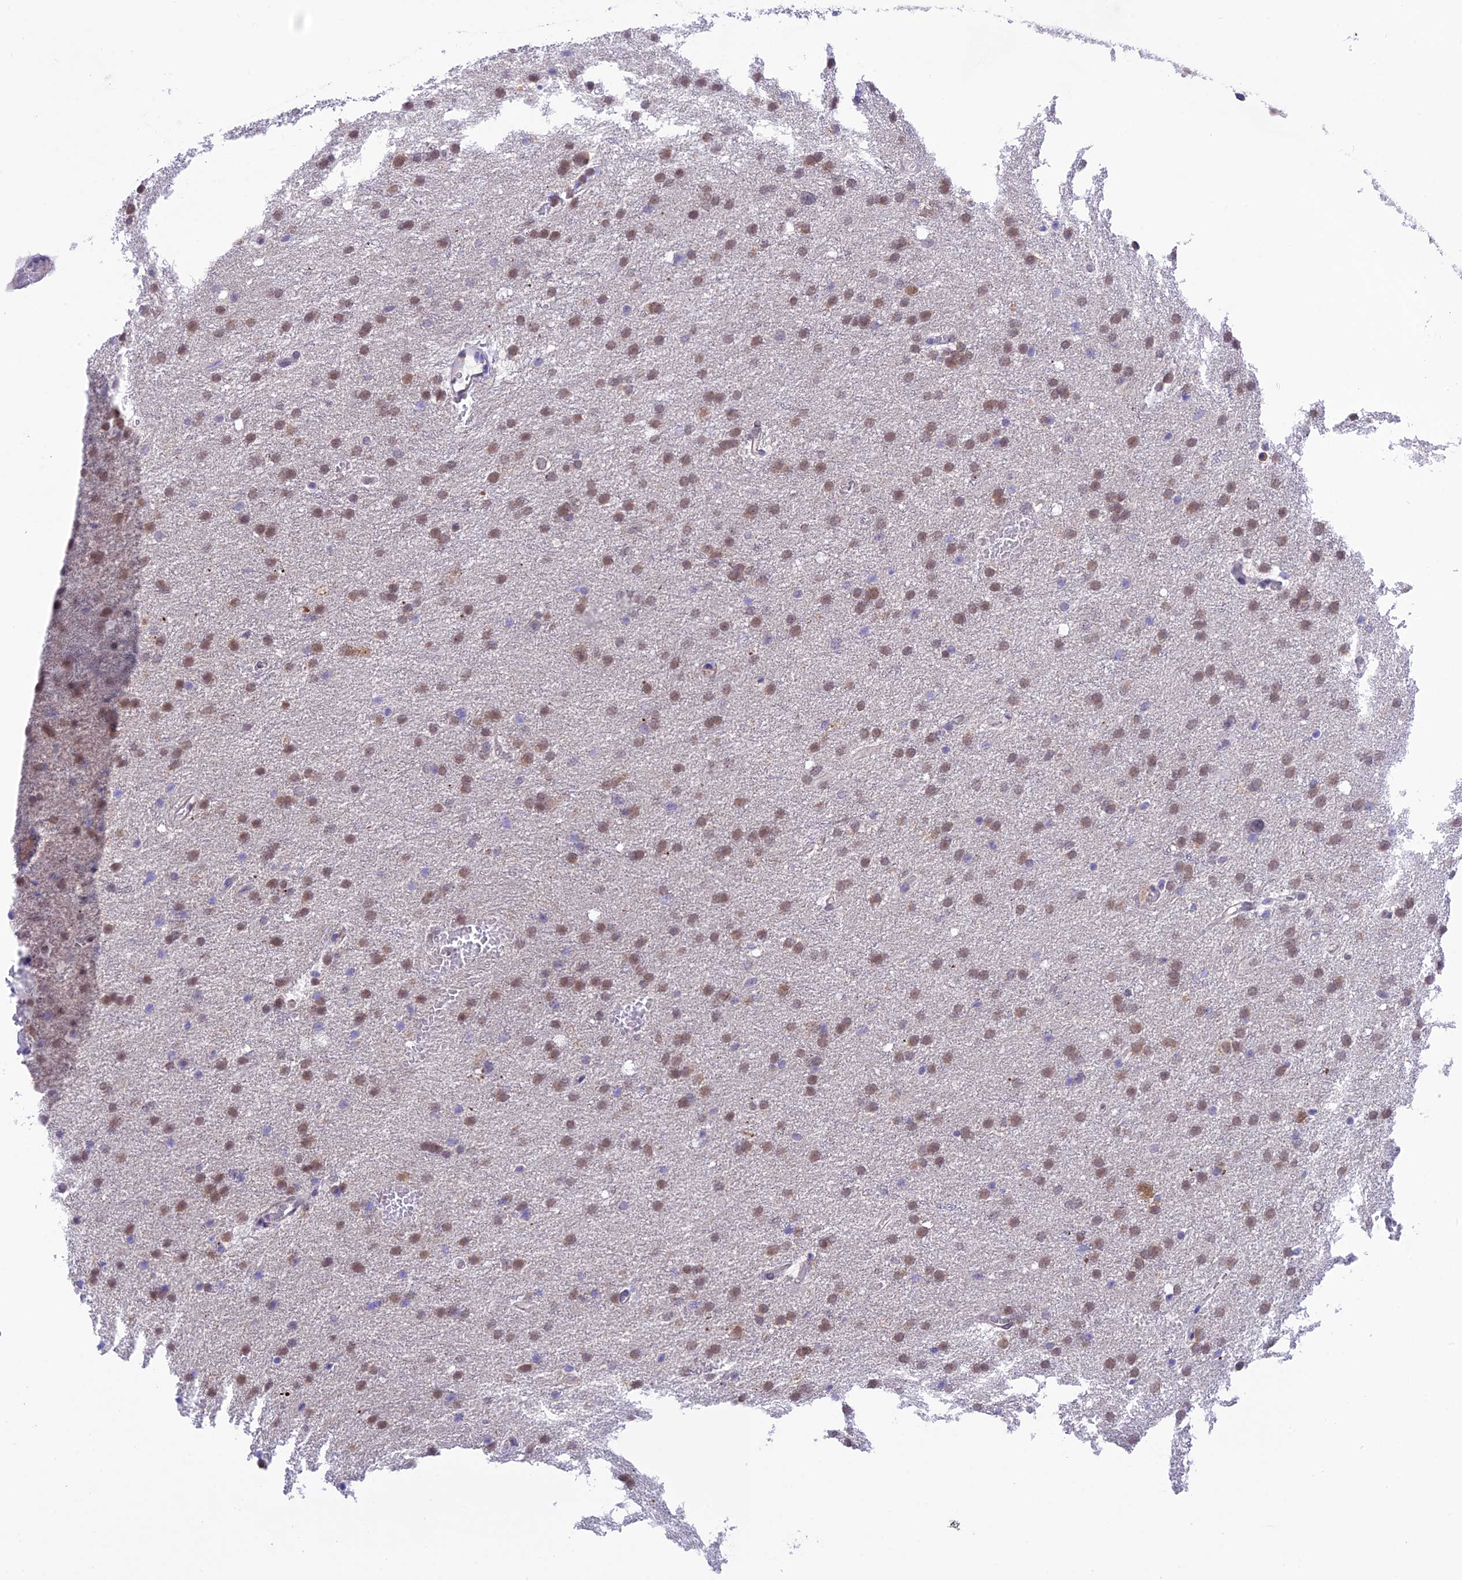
{"staining": {"intensity": "moderate", "quantity": ">75%", "location": "cytoplasmic/membranous,nuclear"}, "tissue": "glioma", "cell_type": "Tumor cells", "image_type": "cancer", "snomed": [{"axis": "morphology", "description": "Glioma, malignant, High grade"}, {"axis": "topography", "description": "Cerebral cortex"}], "caption": "Immunohistochemical staining of human high-grade glioma (malignant) reveals medium levels of moderate cytoplasmic/membranous and nuclear staining in about >75% of tumor cells.", "gene": "RNF126", "patient": {"sex": "female", "age": 36}}